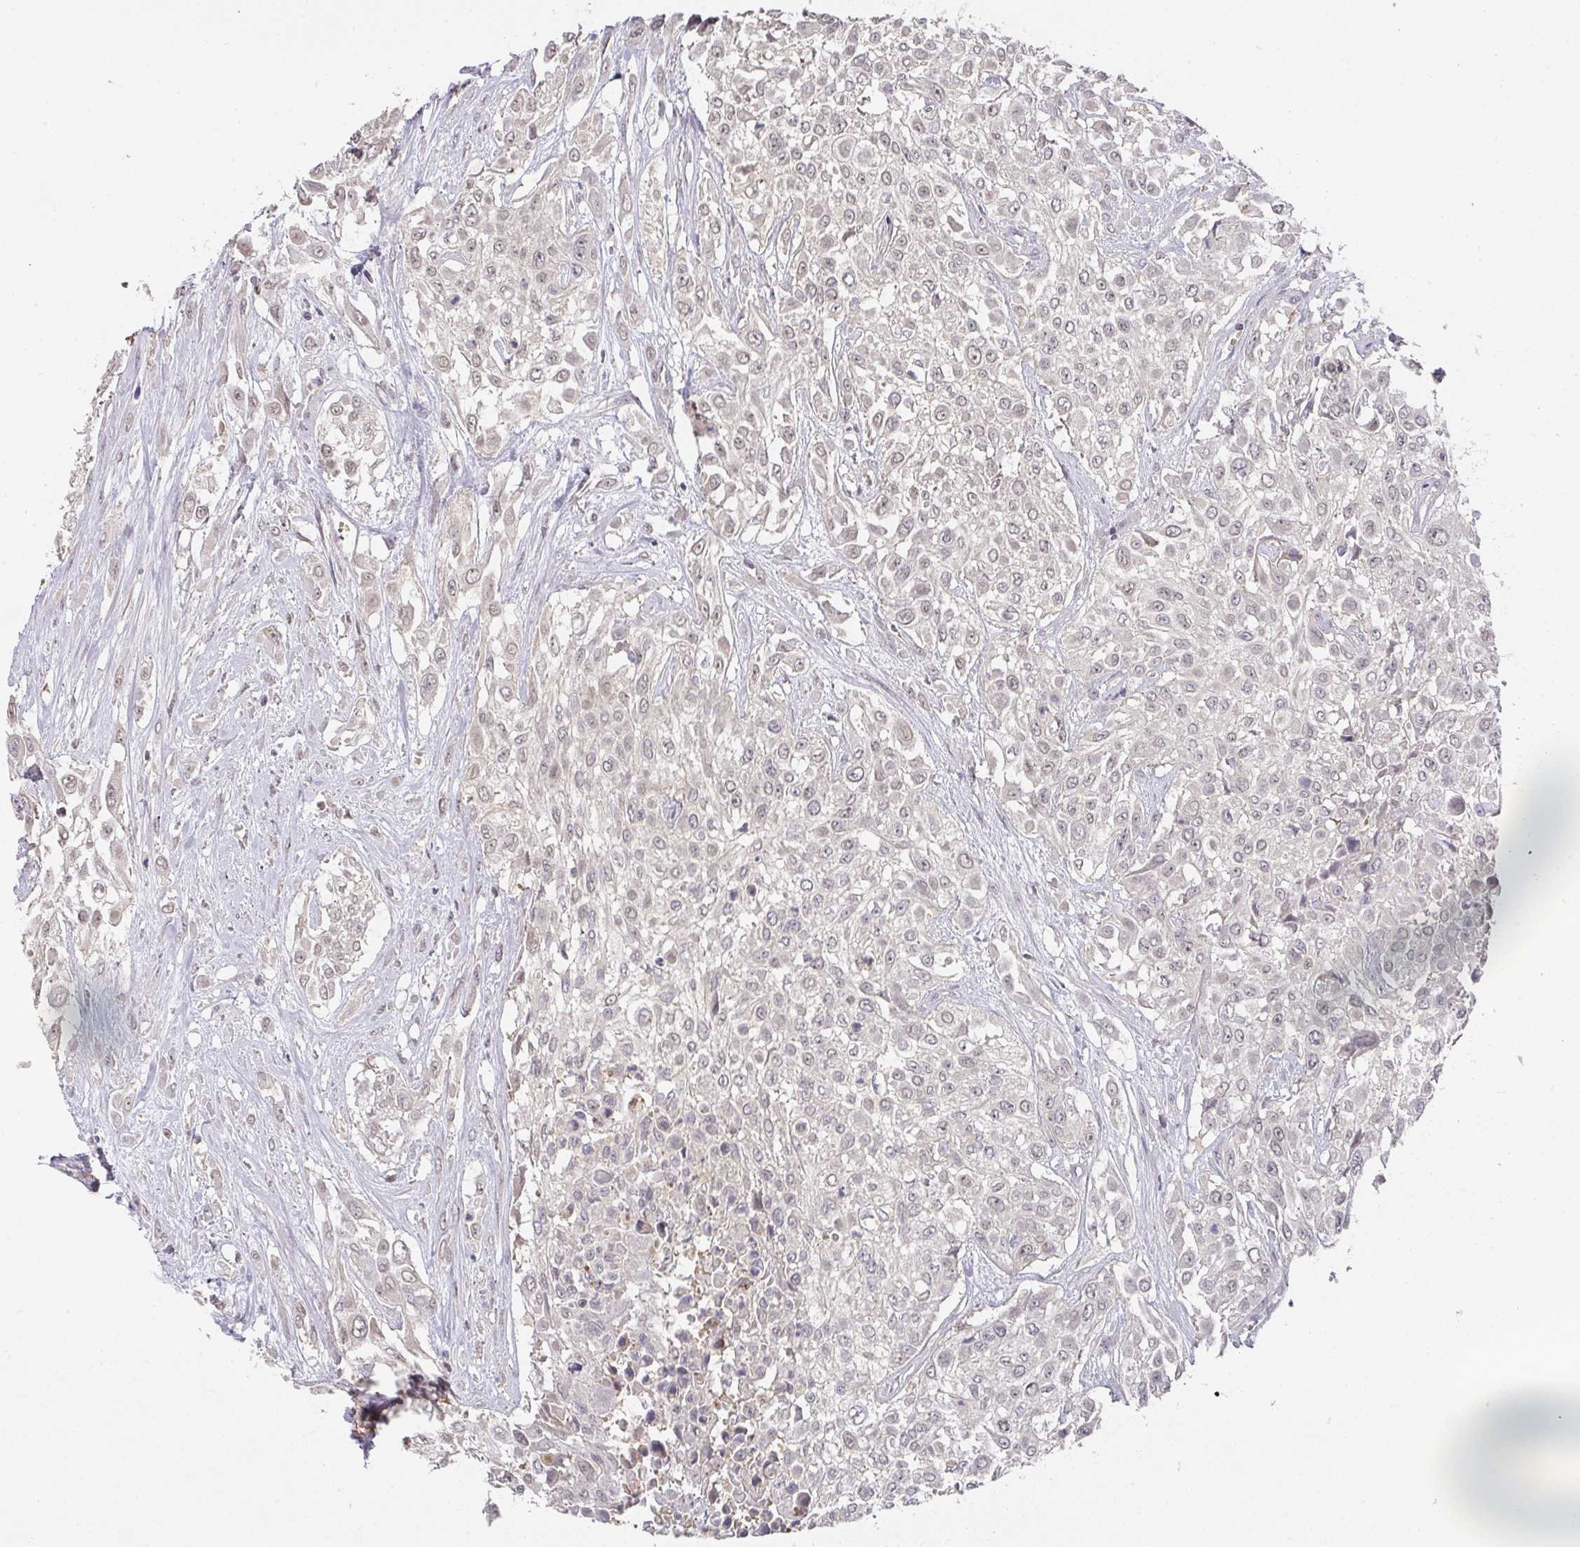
{"staining": {"intensity": "weak", "quantity": ">75%", "location": "nuclear"}, "tissue": "urothelial cancer", "cell_type": "Tumor cells", "image_type": "cancer", "snomed": [{"axis": "morphology", "description": "Urothelial carcinoma, High grade"}, {"axis": "topography", "description": "Urinary bladder"}], "caption": "IHC image of neoplastic tissue: high-grade urothelial carcinoma stained using immunohistochemistry (IHC) reveals low levels of weak protein expression localized specifically in the nuclear of tumor cells, appearing as a nuclear brown color.", "gene": "FOXN4", "patient": {"sex": "male", "age": 57}}